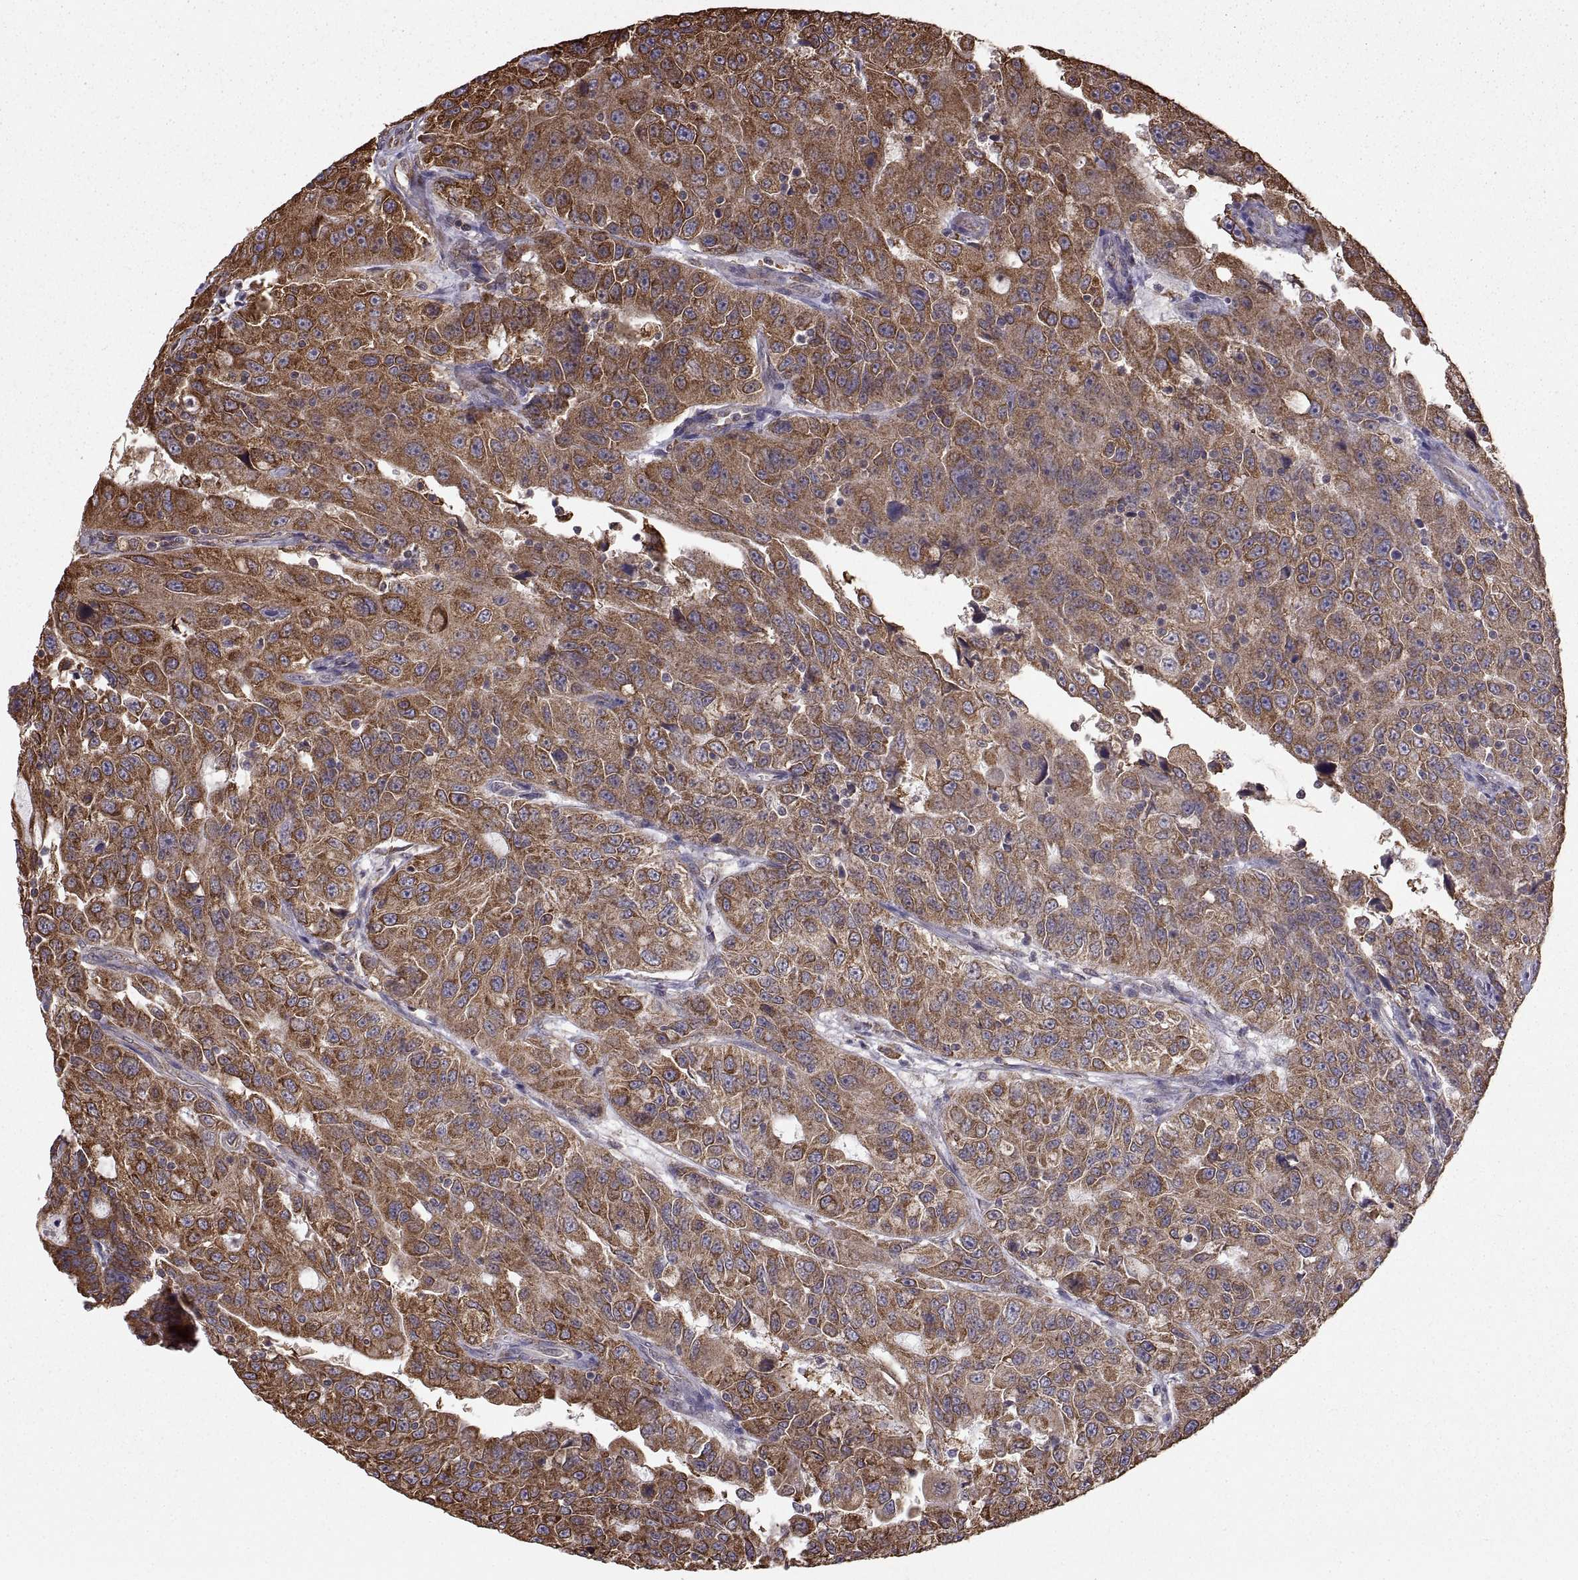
{"staining": {"intensity": "strong", "quantity": ">75%", "location": "cytoplasmic/membranous"}, "tissue": "urothelial cancer", "cell_type": "Tumor cells", "image_type": "cancer", "snomed": [{"axis": "morphology", "description": "Urothelial carcinoma, NOS"}, {"axis": "morphology", "description": "Urothelial carcinoma, High grade"}, {"axis": "topography", "description": "Urinary bladder"}], "caption": "The image exhibits staining of urothelial cancer, revealing strong cytoplasmic/membranous protein expression (brown color) within tumor cells.", "gene": "PDIA3", "patient": {"sex": "female", "age": 73}}